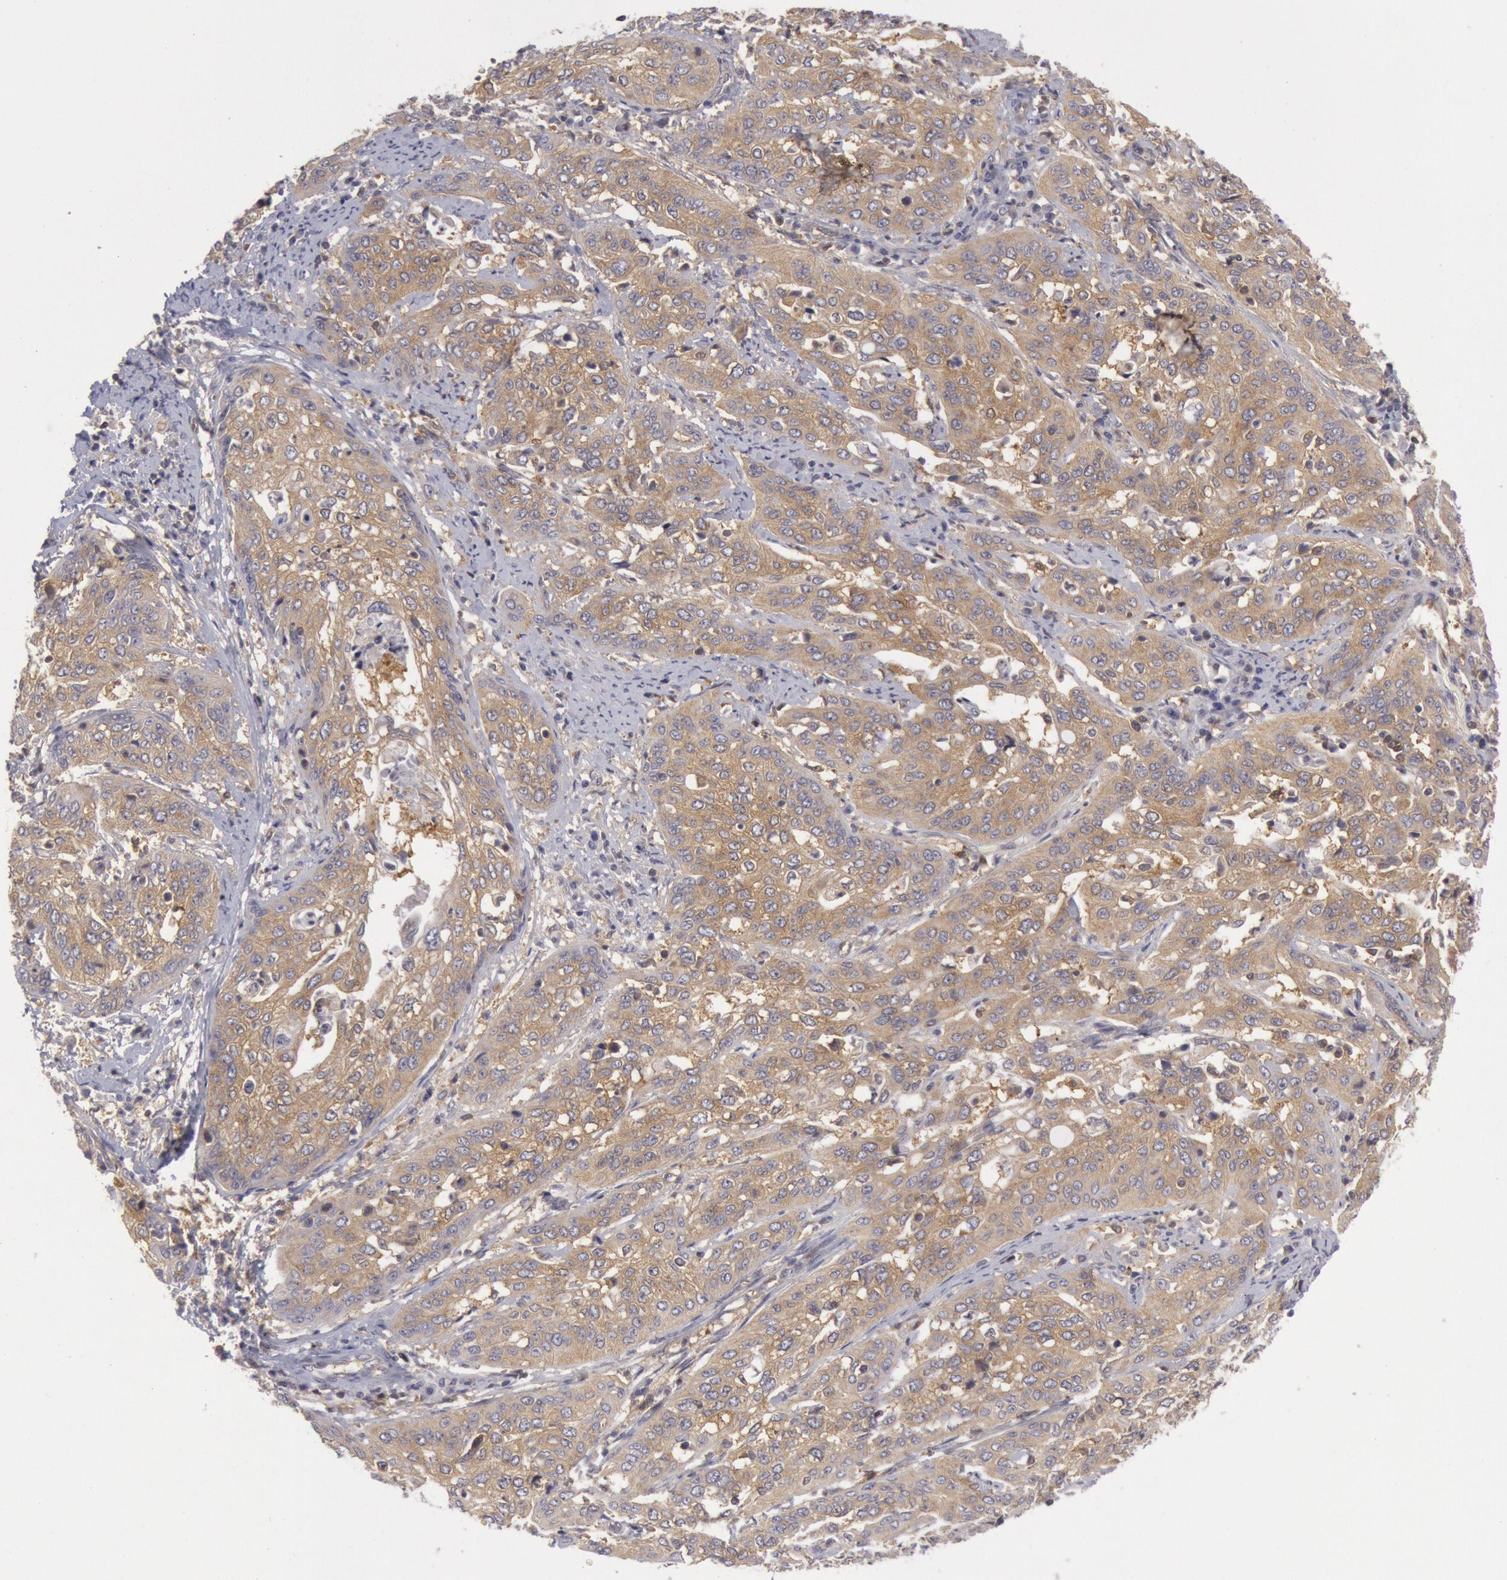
{"staining": {"intensity": "weak", "quantity": ">75%", "location": "cytoplasmic/membranous"}, "tissue": "cervical cancer", "cell_type": "Tumor cells", "image_type": "cancer", "snomed": [{"axis": "morphology", "description": "Squamous cell carcinoma, NOS"}, {"axis": "topography", "description": "Cervix"}], "caption": "Immunohistochemistry (IHC) staining of cervical squamous cell carcinoma, which shows low levels of weak cytoplasmic/membranous staining in about >75% of tumor cells indicating weak cytoplasmic/membranous protein positivity. The staining was performed using DAB (brown) for protein detection and nuclei were counterstained in hematoxylin (blue).", "gene": "IKBKB", "patient": {"sex": "female", "age": 41}}